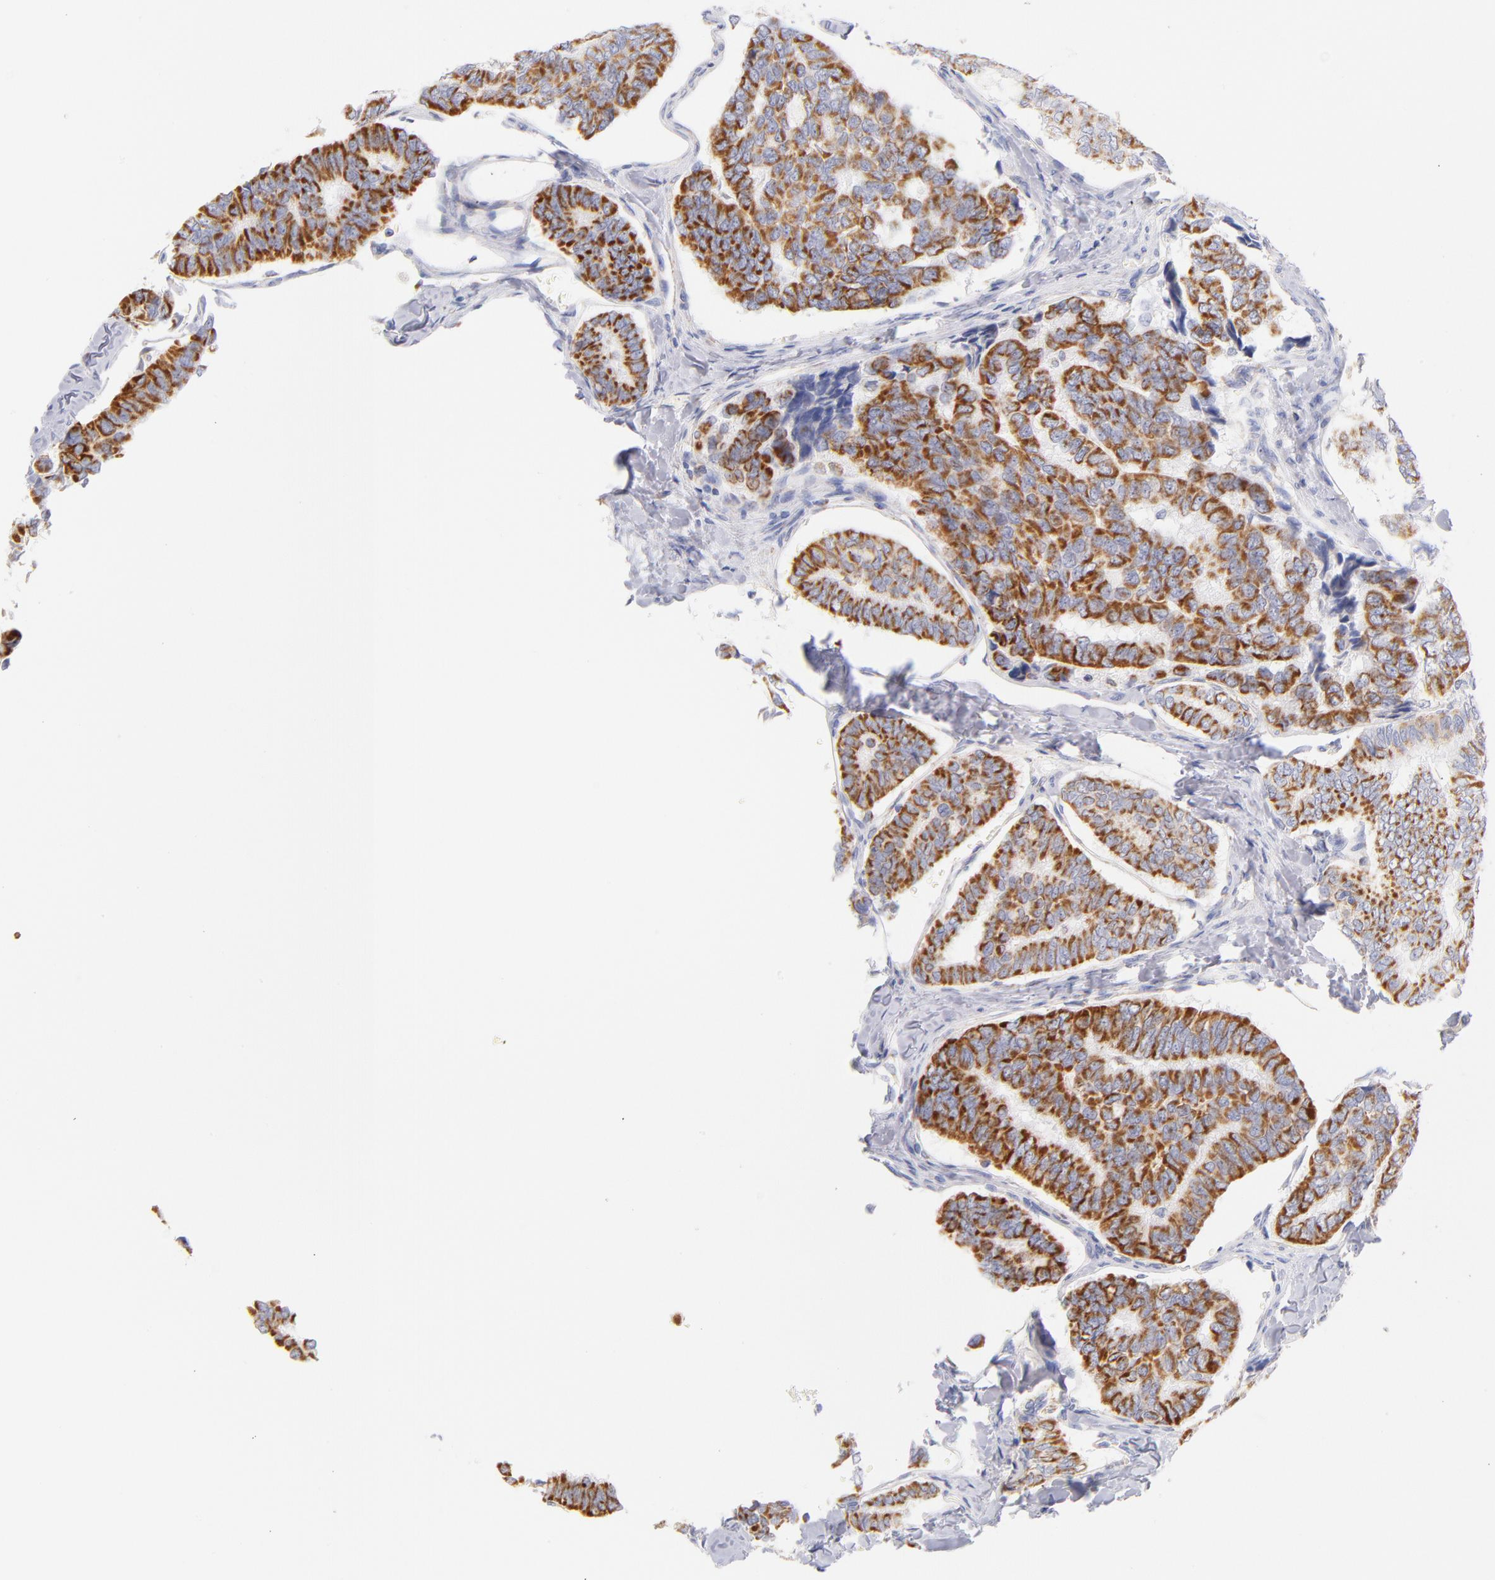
{"staining": {"intensity": "strong", "quantity": ">75%", "location": "cytoplasmic/membranous"}, "tissue": "thyroid cancer", "cell_type": "Tumor cells", "image_type": "cancer", "snomed": [{"axis": "morphology", "description": "Papillary adenocarcinoma, NOS"}, {"axis": "topography", "description": "Thyroid gland"}], "caption": "Approximately >75% of tumor cells in thyroid papillary adenocarcinoma demonstrate strong cytoplasmic/membranous protein staining as visualized by brown immunohistochemical staining.", "gene": "AIFM1", "patient": {"sex": "female", "age": 35}}